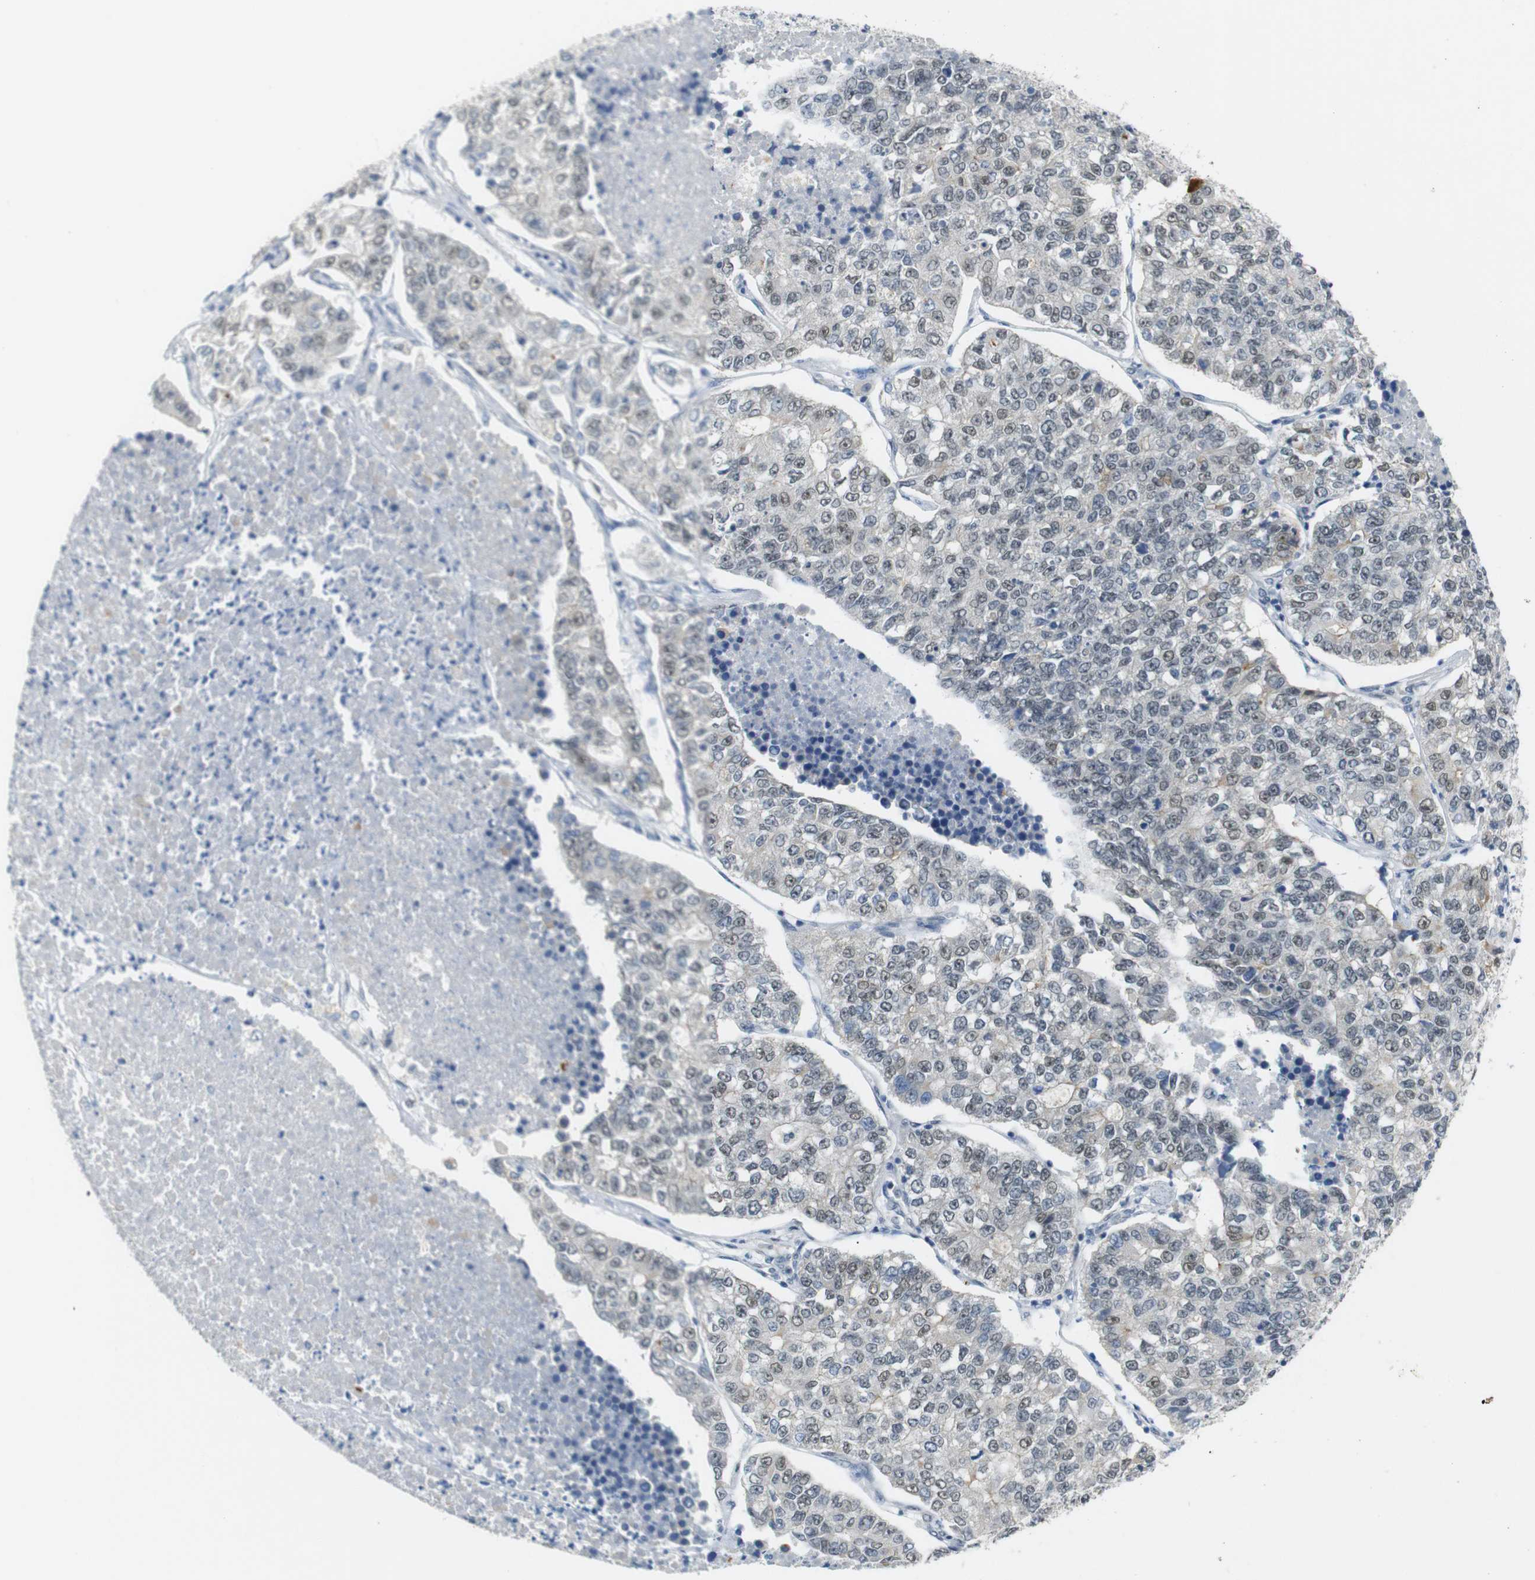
{"staining": {"intensity": "weak", "quantity": "25%-75%", "location": "nuclear"}, "tissue": "lung cancer", "cell_type": "Tumor cells", "image_type": "cancer", "snomed": [{"axis": "morphology", "description": "Adenocarcinoma, NOS"}, {"axis": "topography", "description": "Lung"}], "caption": "The image displays immunohistochemical staining of lung adenocarcinoma. There is weak nuclear positivity is appreciated in about 25%-75% of tumor cells.", "gene": "GPR158", "patient": {"sex": "male", "age": 49}}